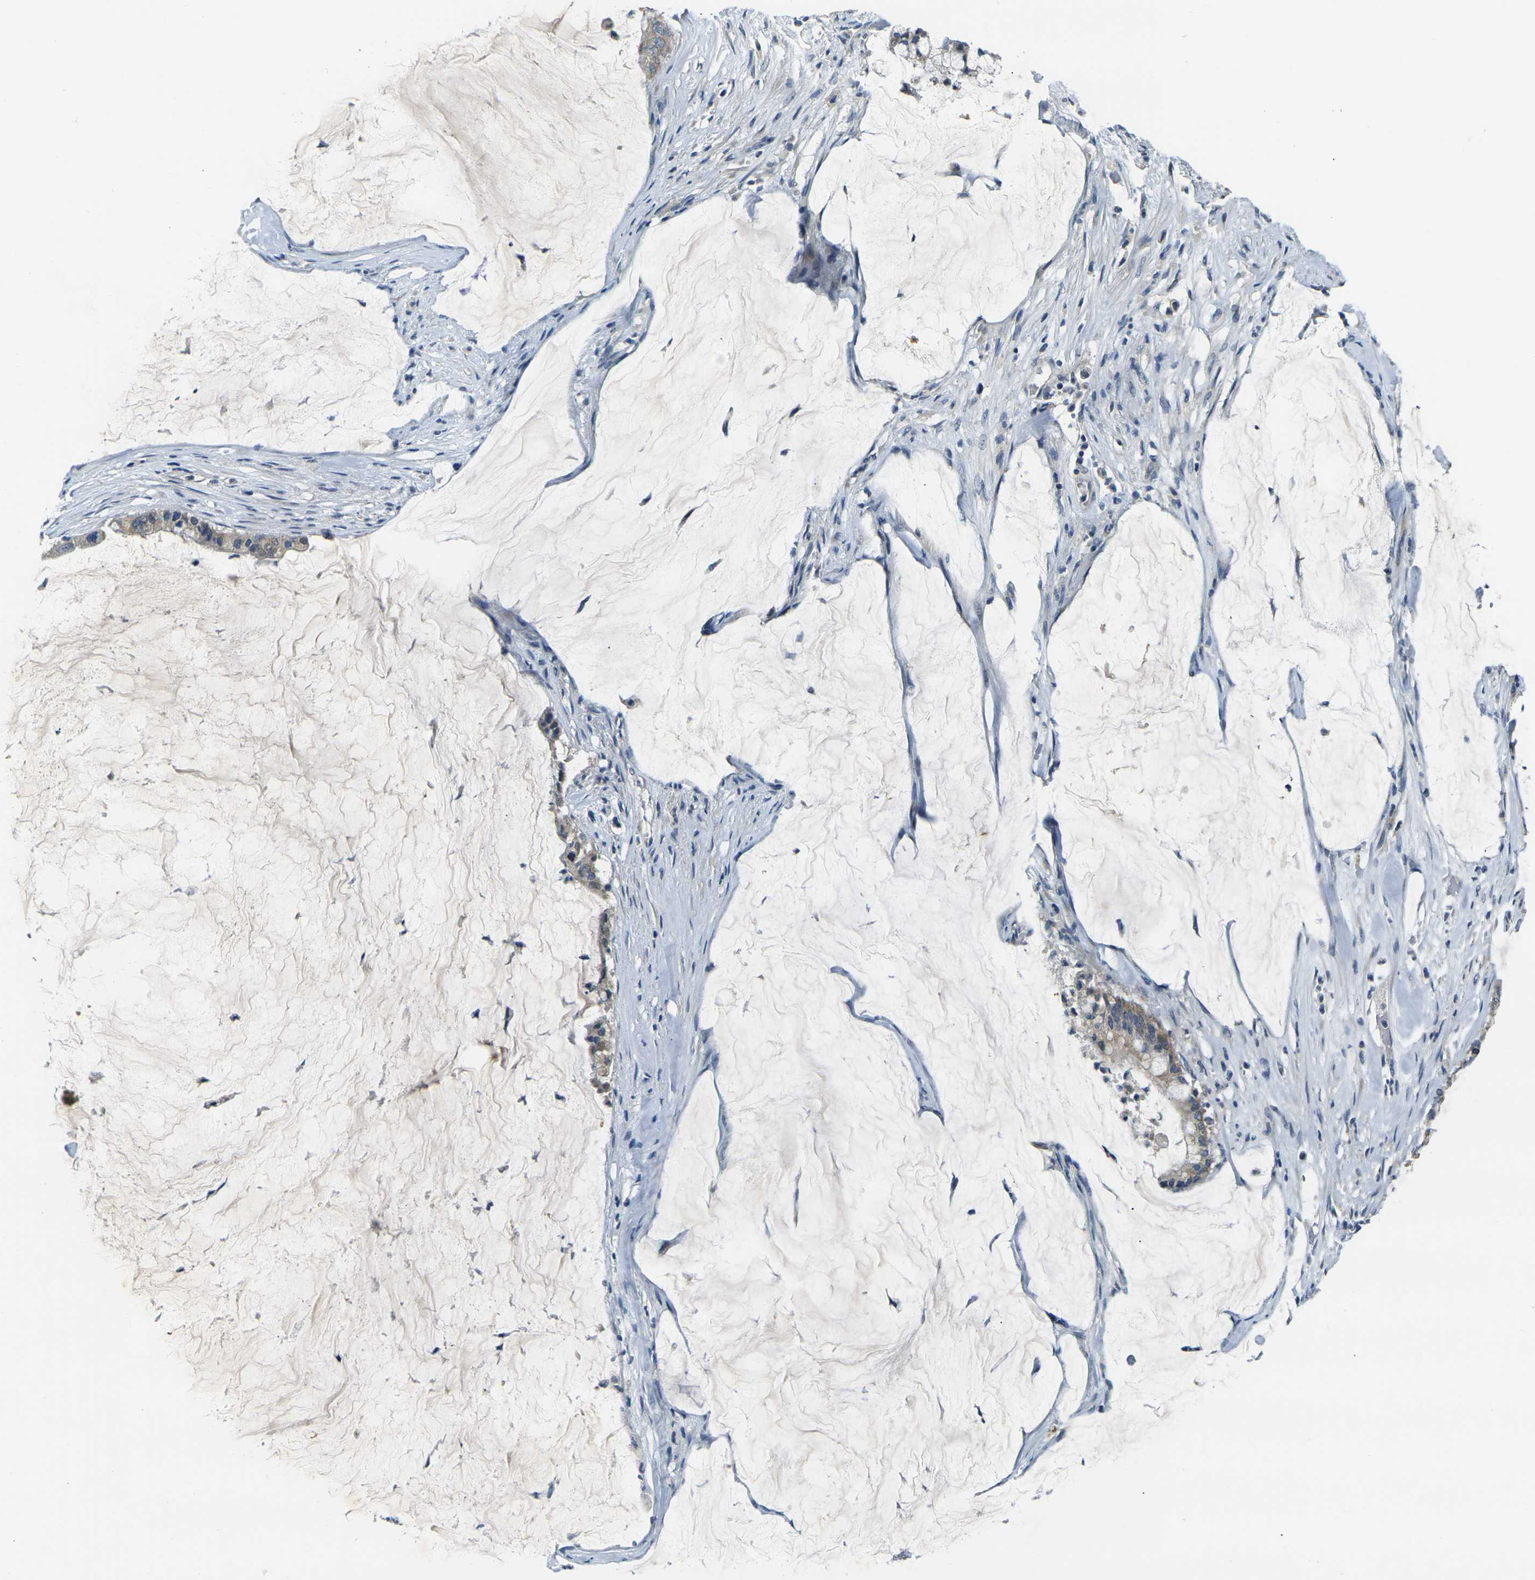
{"staining": {"intensity": "weak", "quantity": ">75%", "location": "cytoplasmic/membranous"}, "tissue": "pancreatic cancer", "cell_type": "Tumor cells", "image_type": "cancer", "snomed": [{"axis": "morphology", "description": "Adenocarcinoma, NOS"}, {"axis": "topography", "description": "Pancreas"}], "caption": "Immunohistochemistry image of neoplastic tissue: human pancreatic cancer stained using IHC exhibits low levels of weak protein expression localized specifically in the cytoplasmic/membranous of tumor cells, appearing as a cytoplasmic/membranous brown color.", "gene": "SHISAL2B", "patient": {"sex": "male", "age": 41}}